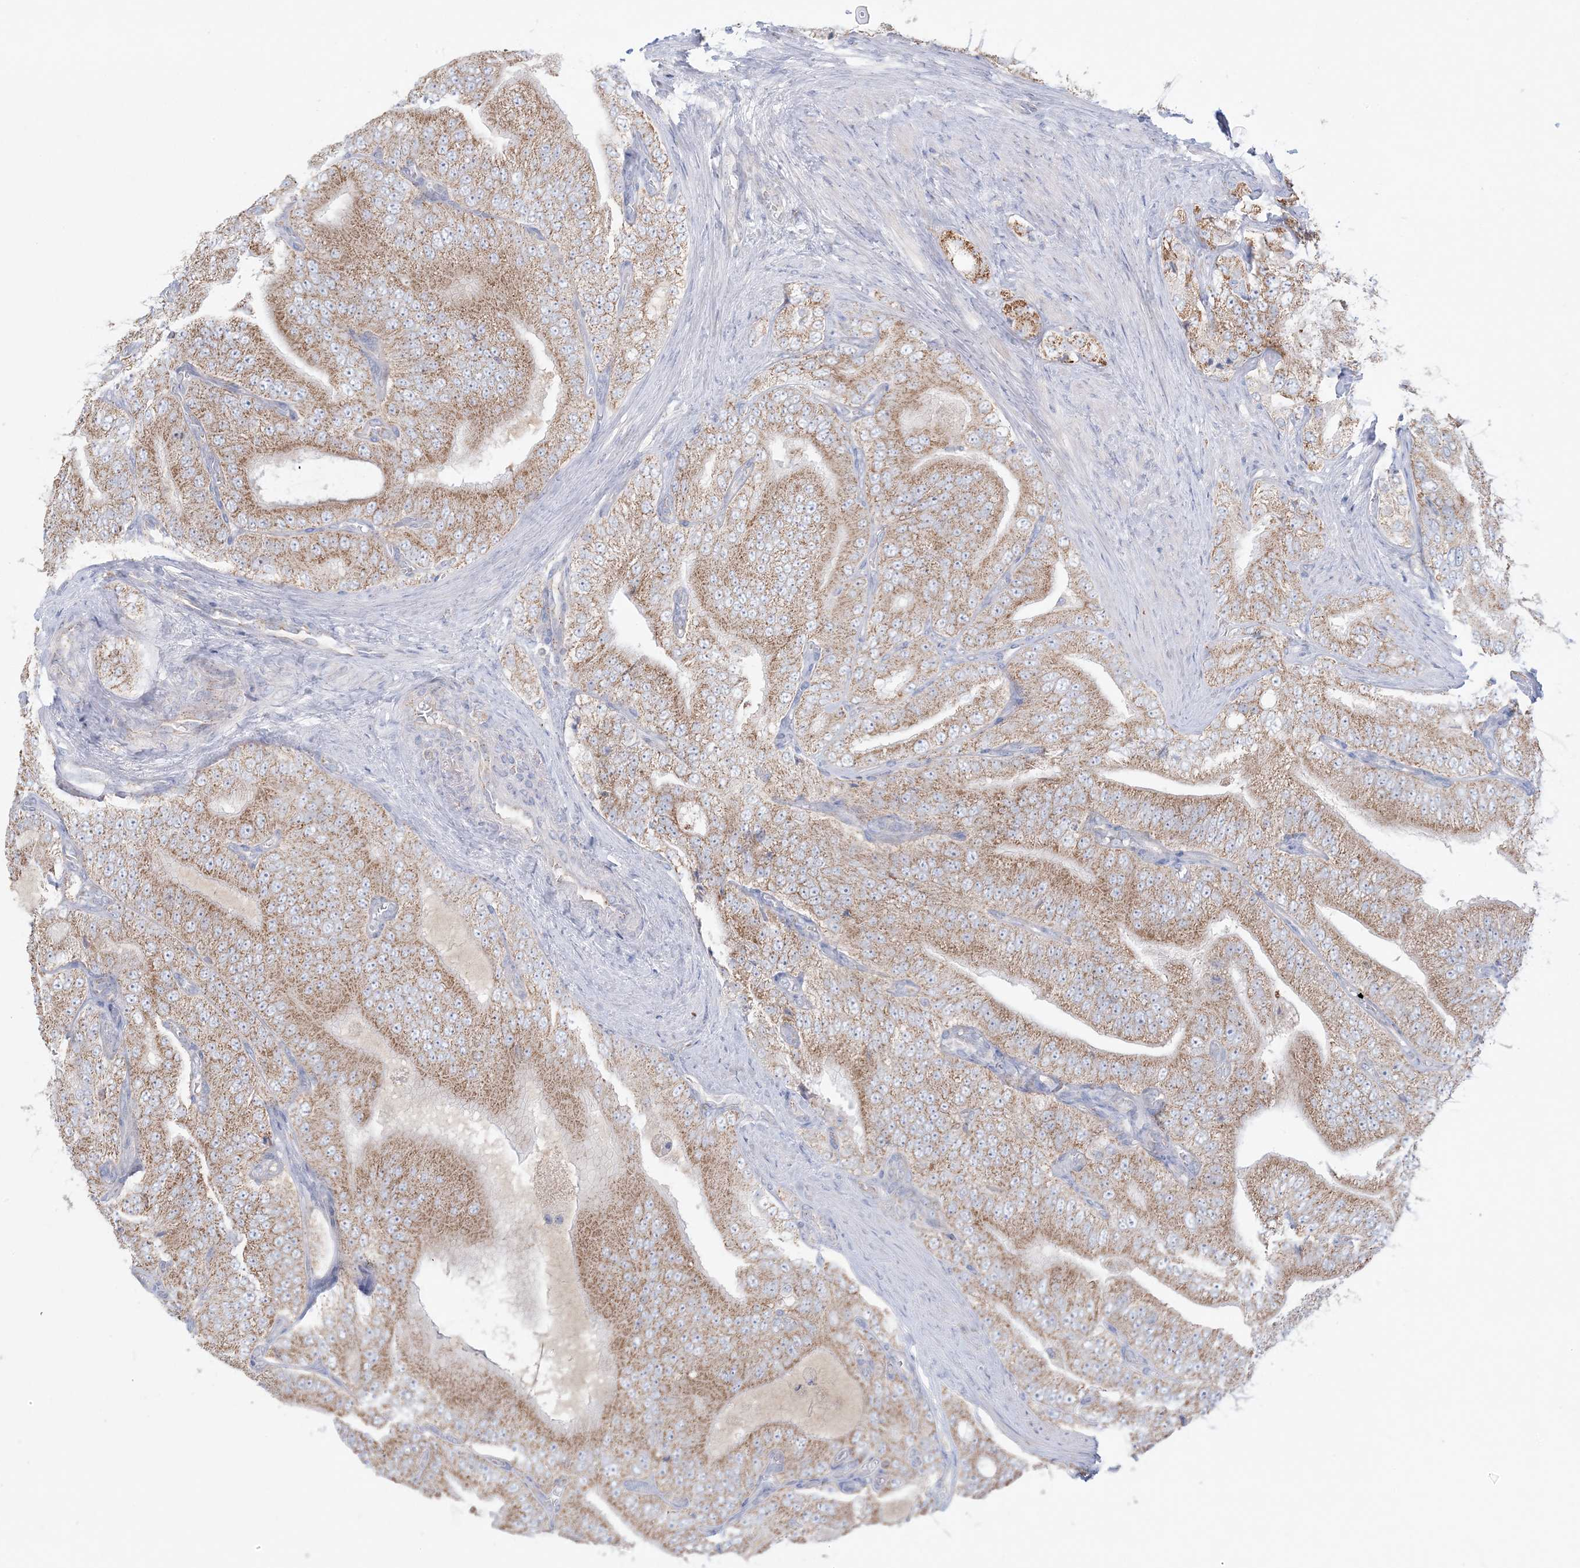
{"staining": {"intensity": "moderate", "quantity": ">75%", "location": "cytoplasmic/membranous"}, "tissue": "prostate cancer", "cell_type": "Tumor cells", "image_type": "cancer", "snomed": [{"axis": "morphology", "description": "Adenocarcinoma, High grade"}, {"axis": "topography", "description": "Prostate"}], "caption": "Protein staining demonstrates moderate cytoplasmic/membranous staining in approximately >75% of tumor cells in prostate cancer (adenocarcinoma (high-grade)).", "gene": "KCTD6", "patient": {"sex": "male", "age": 58}}